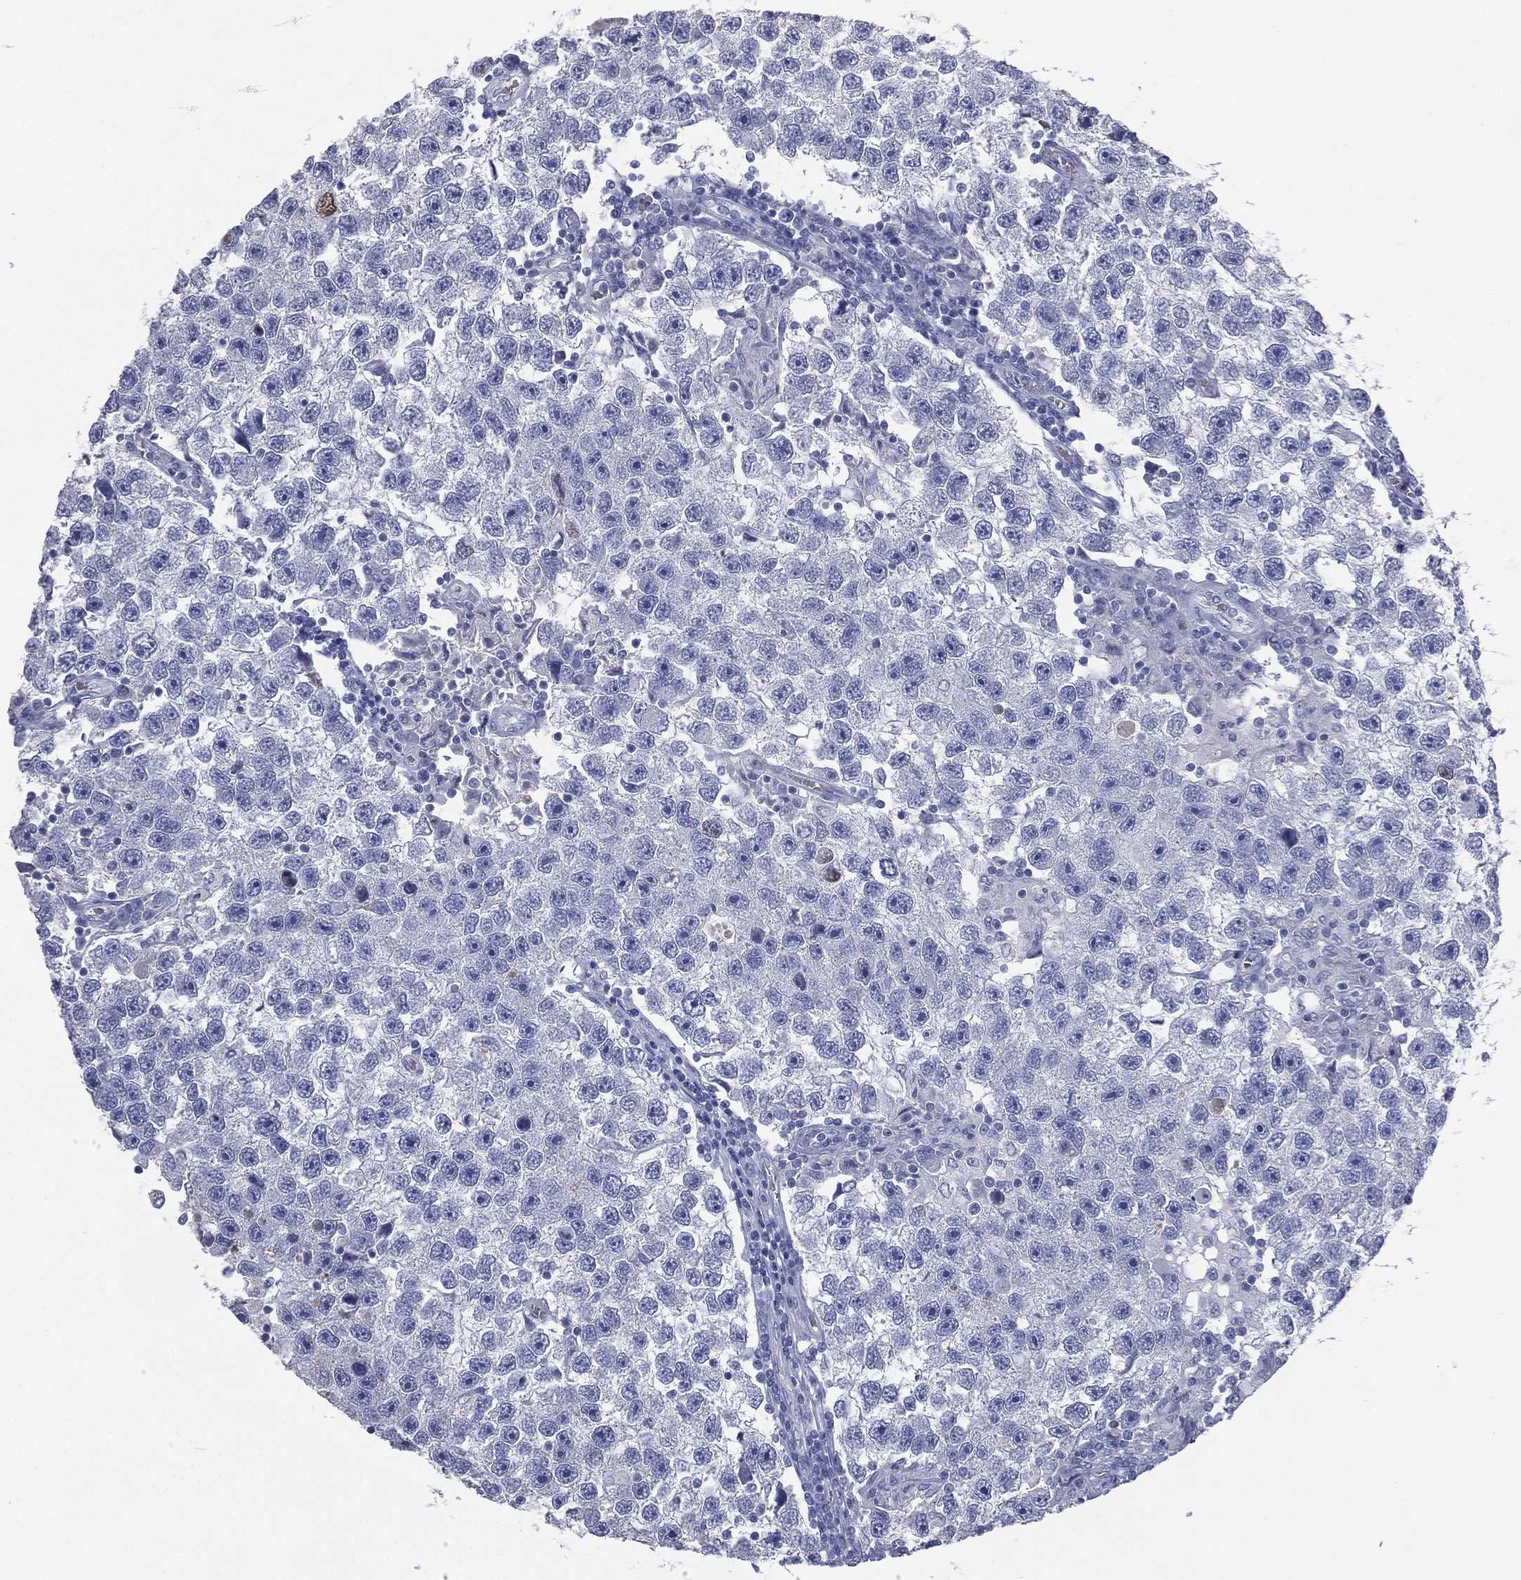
{"staining": {"intensity": "negative", "quantity": "none", "location": "none"}, "tissue": "testis cancer", "cell_type": "Tumor cells", "image_type": "cancer", "snomed": [{"axis": "morphology", "description": "Seminoma, NOS"}, {"axis": "topography", "description": "Testis"}], "caption": "Tumor cells are negative for brown protein staining in testis cancer (seminoma). The staining is performed using DAB (3,3'-diaminobenzidine) brown chromogen with nuclei counter-stained in using hematoxylin.", "gene": "ESX1", "patient": {"sex": "male", "age": 26}}